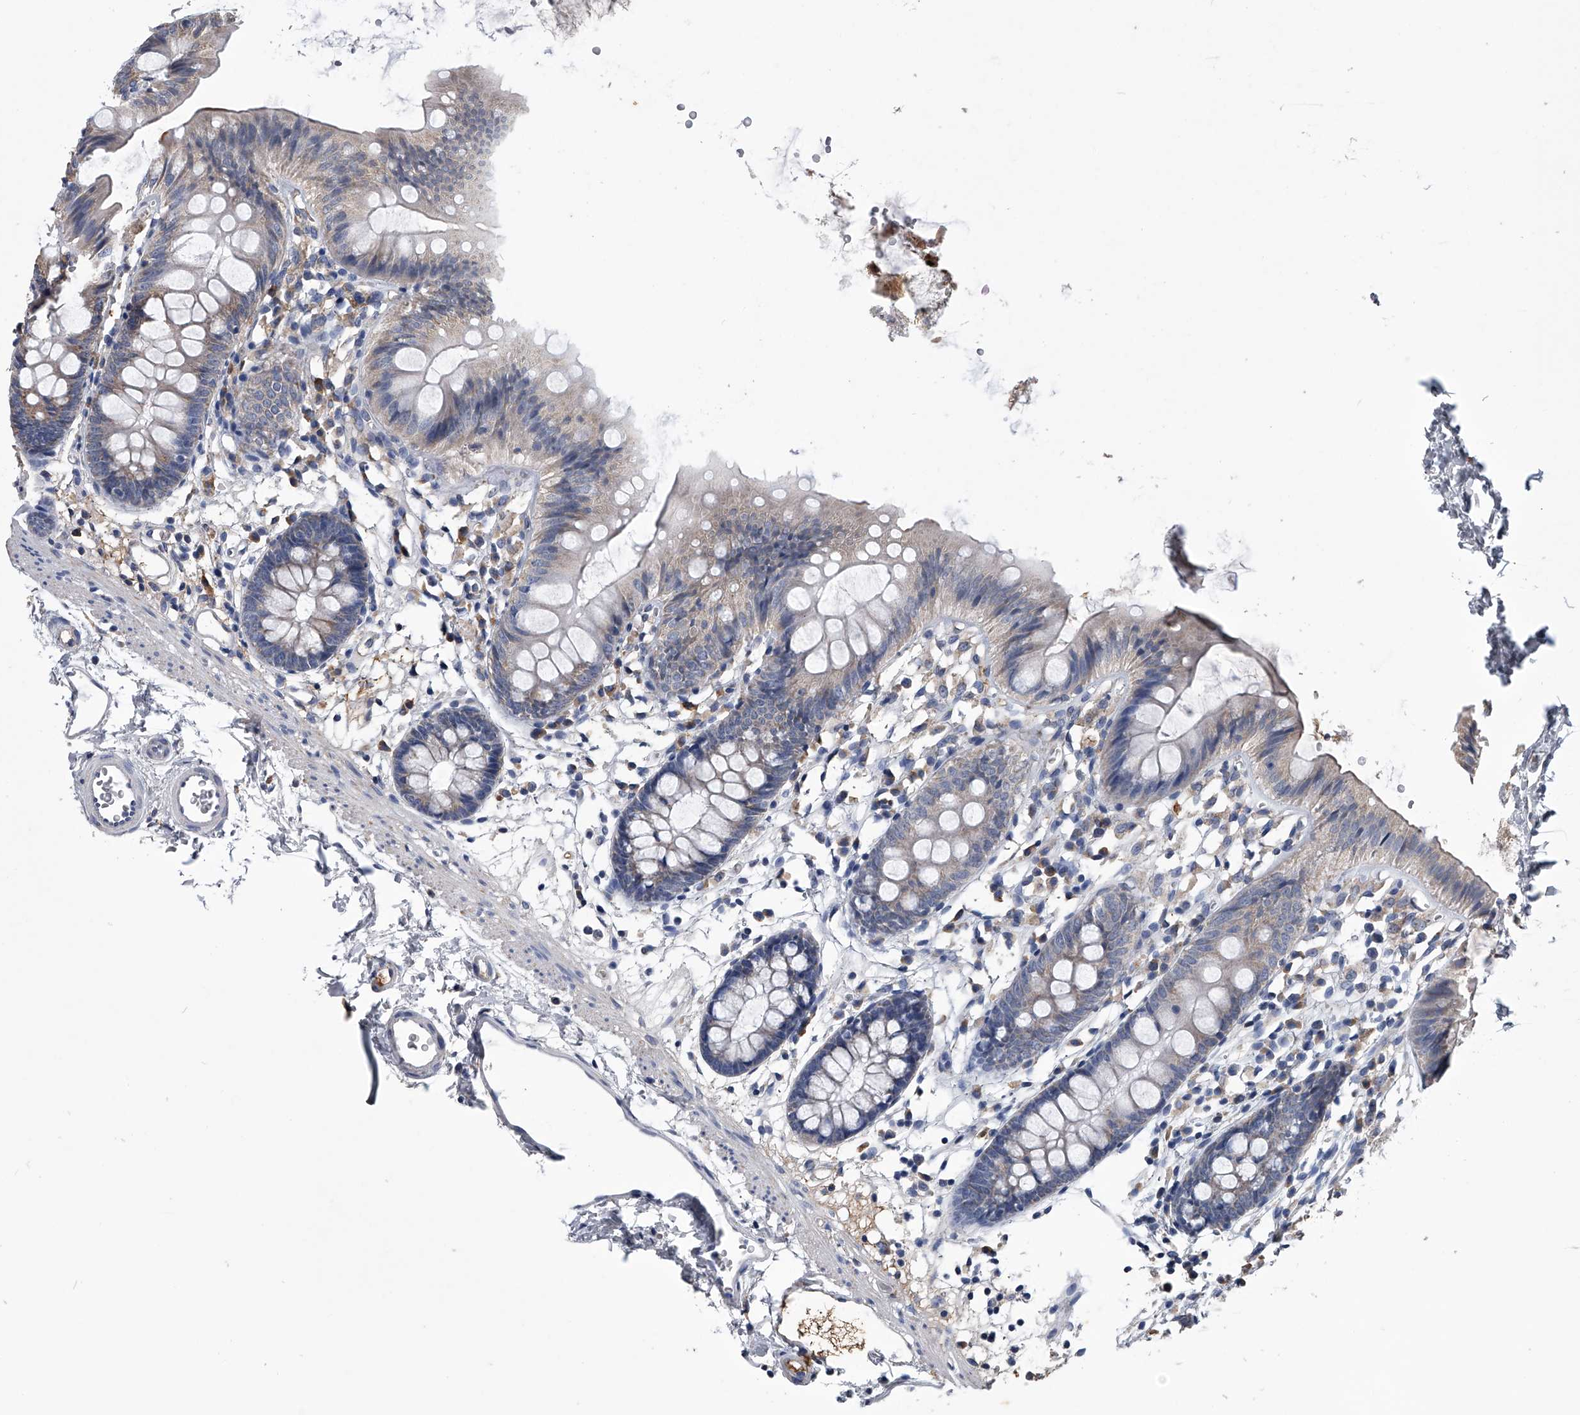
{"staining": {"intensity": "negative", "quantity": "none", "location": "none"}, "tissue": "colon", "cell_type": "Endothelial cells", "image_type": "normal", "snomed": [{"axis": "morphology", "description": "Normal tissue, NOS"}, {"axis": "topography", "description": "Colon"}], "caption": "This is an immunohistochemistry histopathology image of normal human colon. There is no staining in endothelial cells.", "gene": "OAT", "patient": {"sex": "male", "age": 56}}